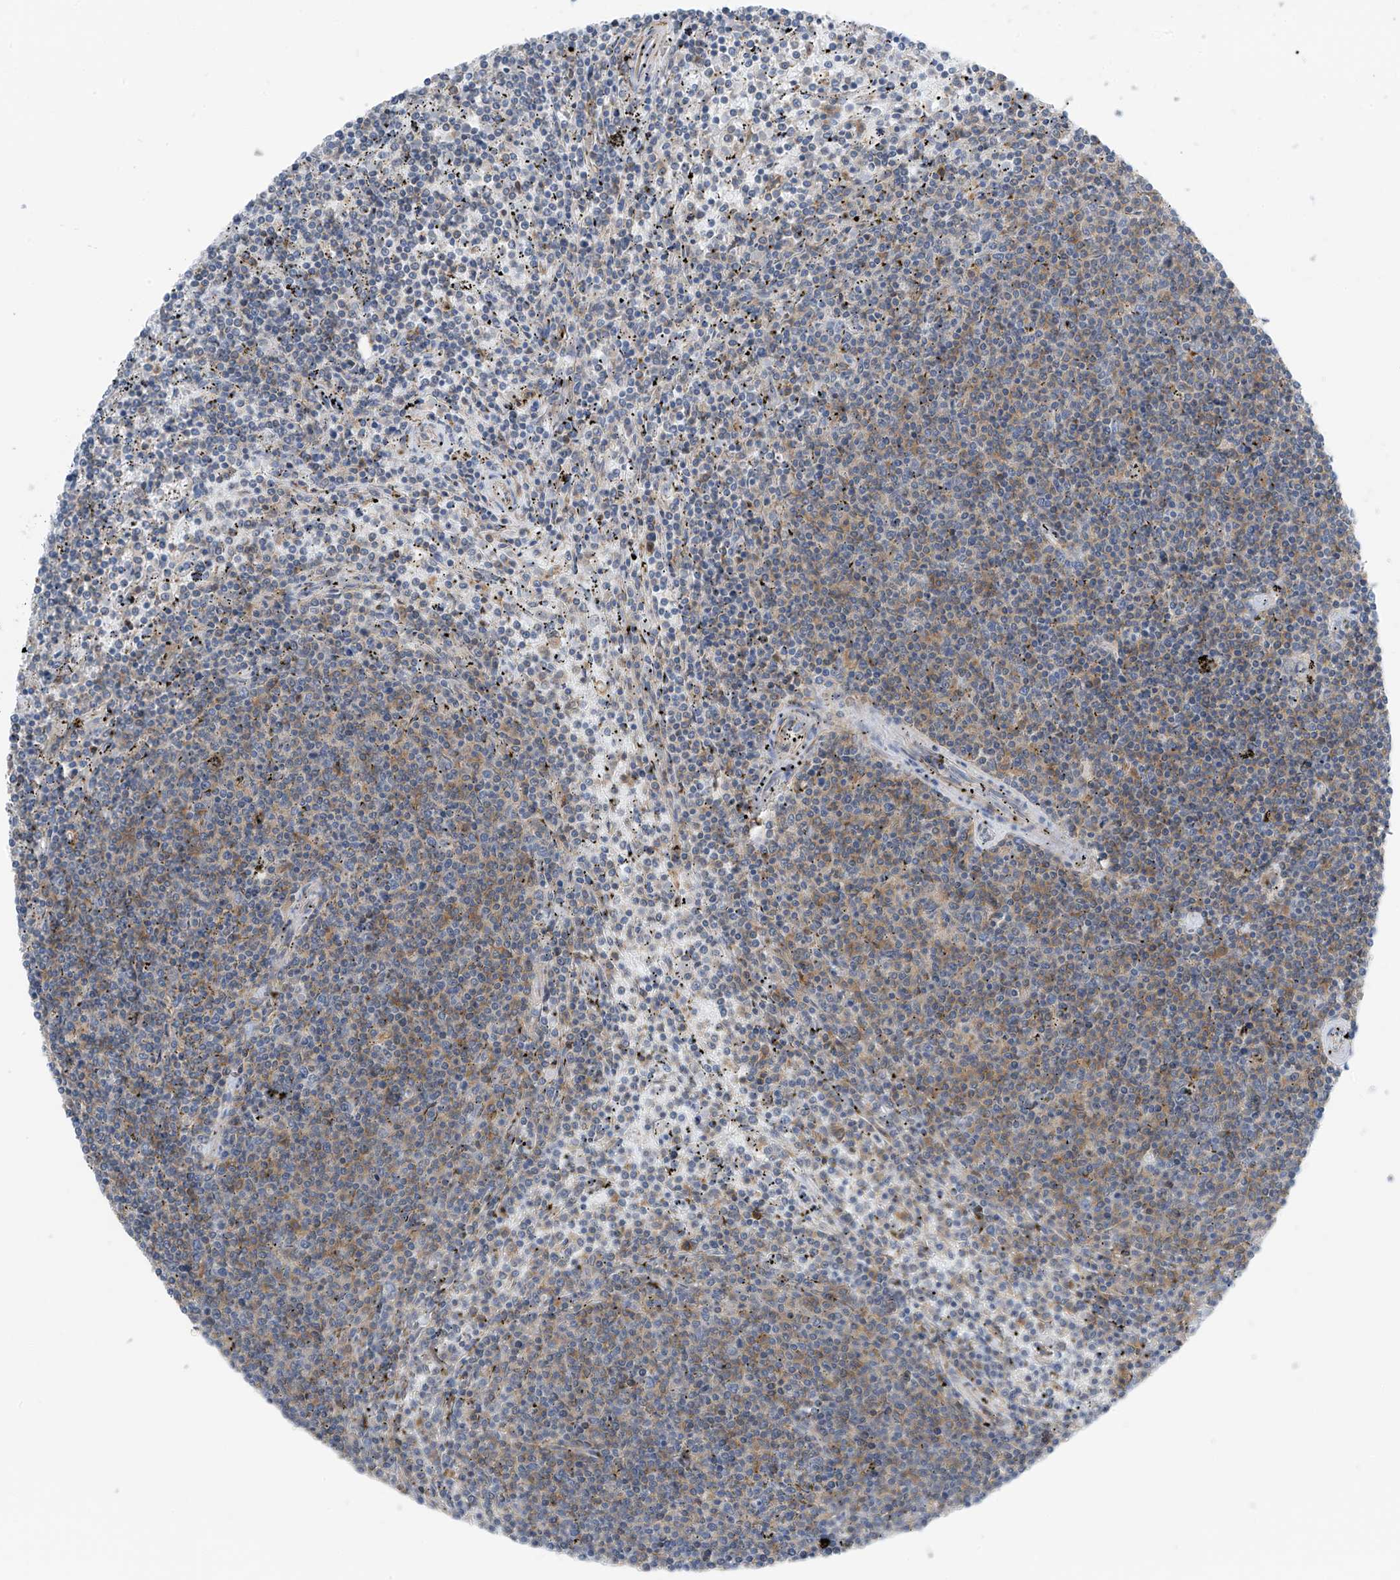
{"staining": {"intensity": "weak", "quantity": "25%-75%", "location": "cytoplasmic/membranous"}, "tissue": "lymphoma", "cell_type": "Tumor cells", "image_type": "cancer", "snomed": [{"axis": "morphology", "description": "Malignant lymphoma, non-Hodgkin's type, Low grade"}, {"axis": "topography", "description": "Spleen"}], "caption": "Immunohistochemical staining of malignant lymphoma, non-Hodgkin's type (low-grade) exhibits low levels of weak cytoplasmic/membranous expression in about 25%-75% of tumor cells.", "gene": "NALCN", "patient": {"sex": "female", "age": 50}}